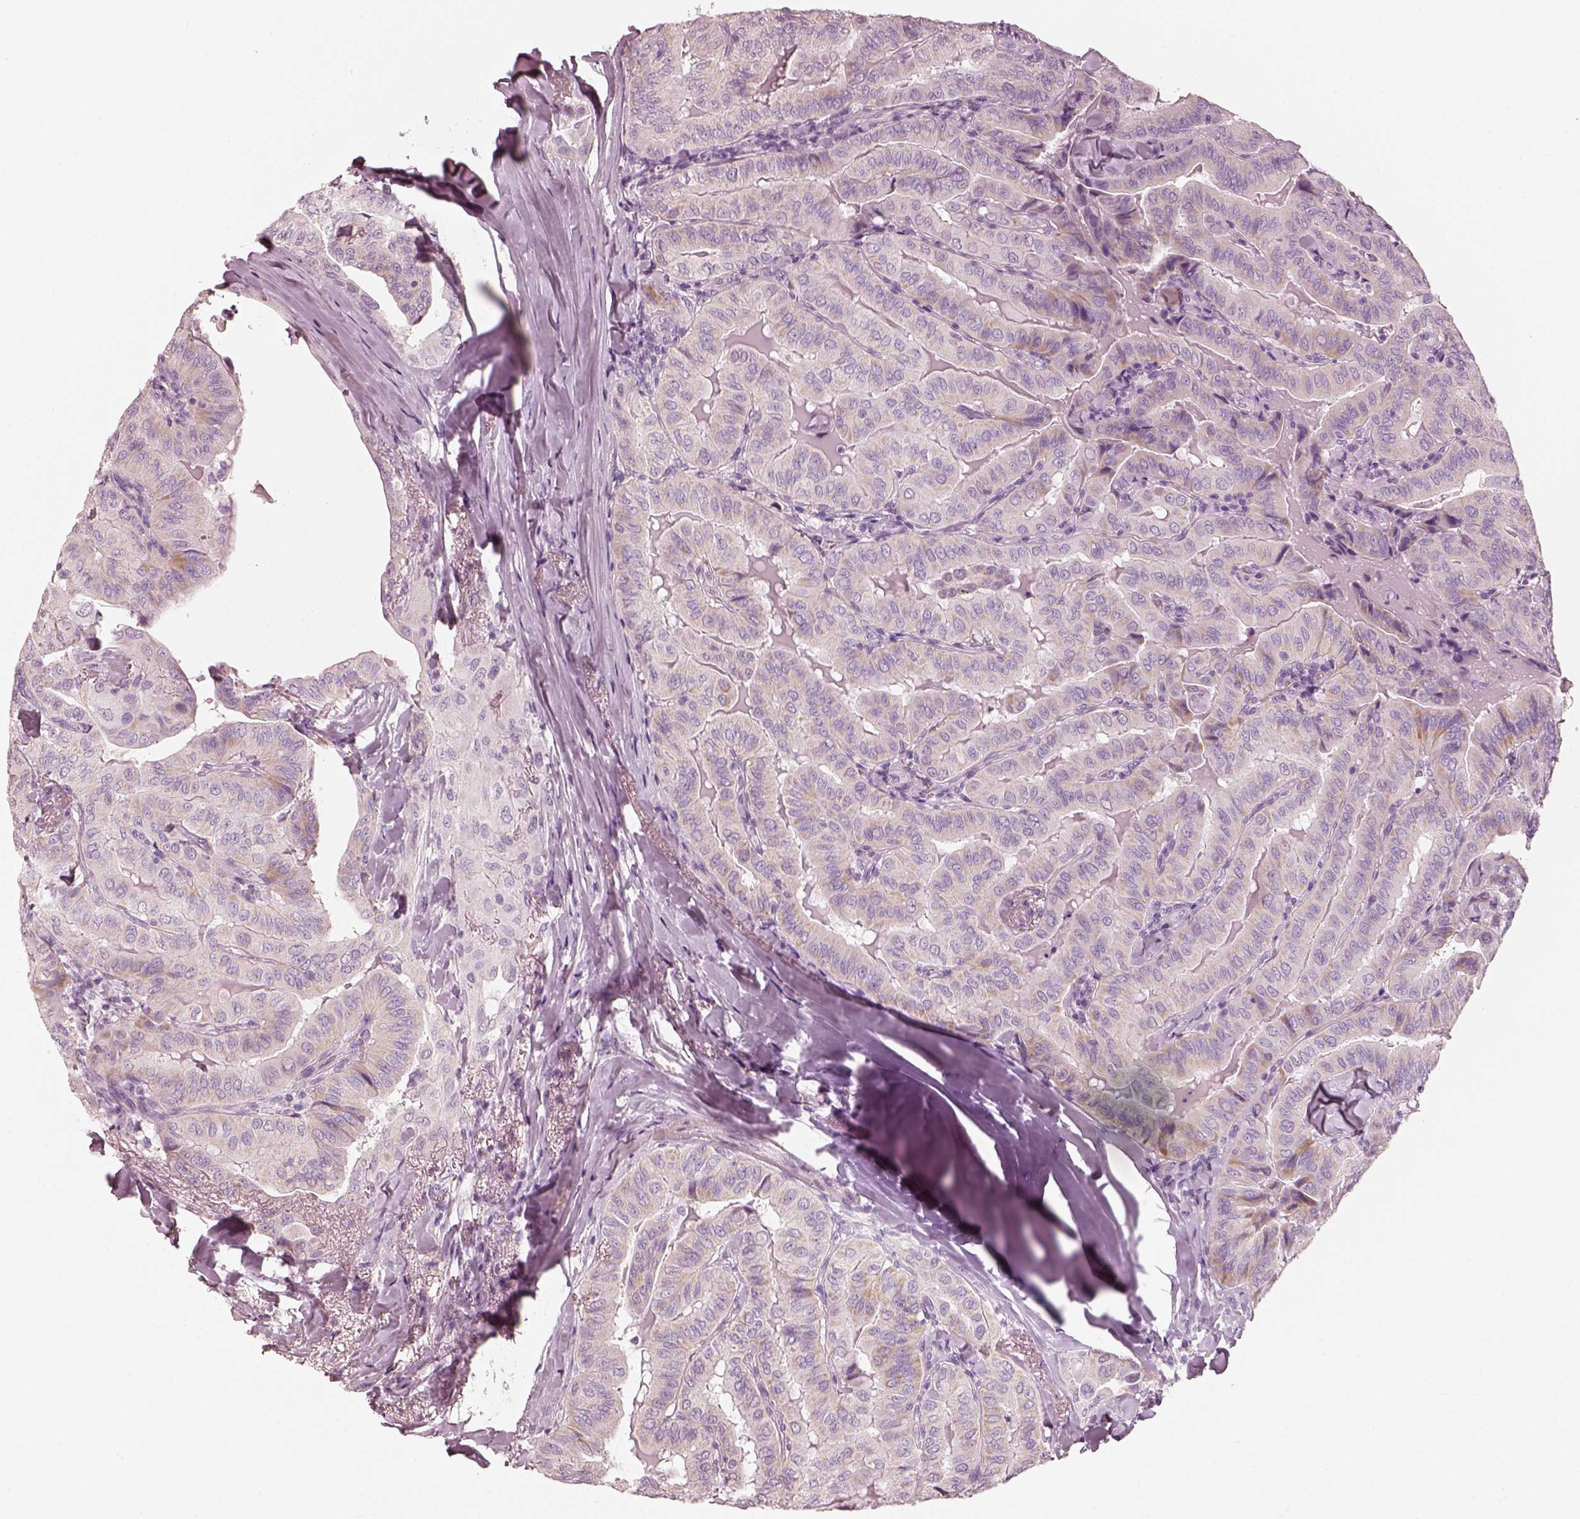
{"staining": {"intensity": "negative", "quantity": "none", "location": "none"}, "tissue": "thyroid cancer", "cell_type": "Tumor cells", "image_type": "cancer", "snomed": [{"axis": "morphology", "description": "Papillary adenocarcinoma, NOS"}, {"axis": "topography", "description": "Thyroid gland"}], "caption": "Immunohistochemistry image of human papillary adenocarcinoma (thyroid) stained for a protein (brown), which reveals no positivity in tumor cells.", "gene": "R3HDML", "patient": {"sex": "female", "age": 68}}